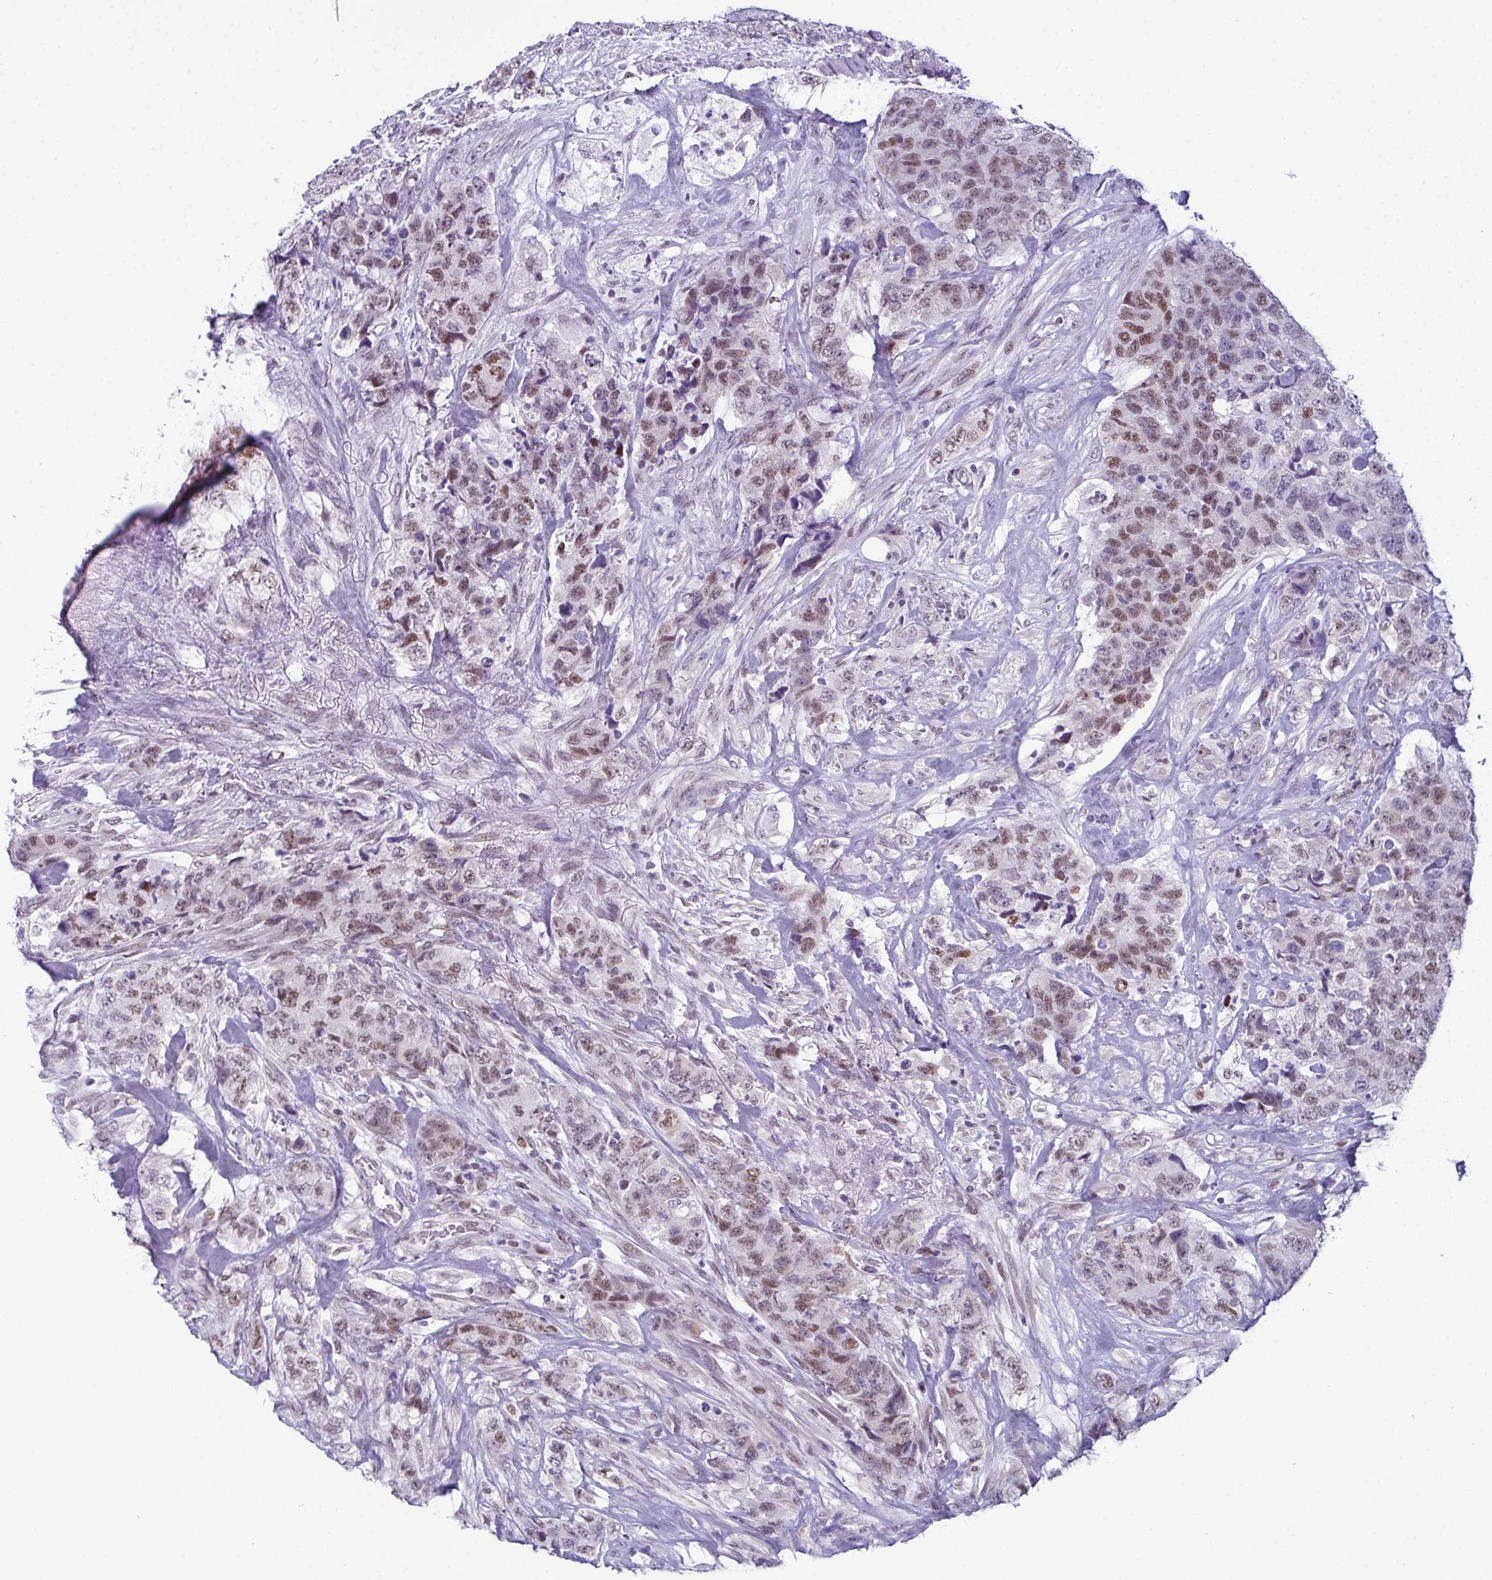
{"staining": {"intensity": "moderate", "quantity": "25%-75%", "location": "nuclear"}, "tissue": "urothelial cancer", "cell_type": "Tumor cells", "image_type": "cancer", "snomed": [{"axis": "morphology", "description": "Urothelial carcinoma, High grade"}, {"axis": "topography", "description": "Urinary bladder"}], "caption": "Urothelial carcinoma (high-grade) was stained to show a protein in brown. There is medium levels of moderate nuclear staining in approximately 25%-75% of tumor cells. (DAB IHC with brightfield microscopy, high magnification).", "gene": "RBM7", "patient": {"sex": "female", "age": 78}}